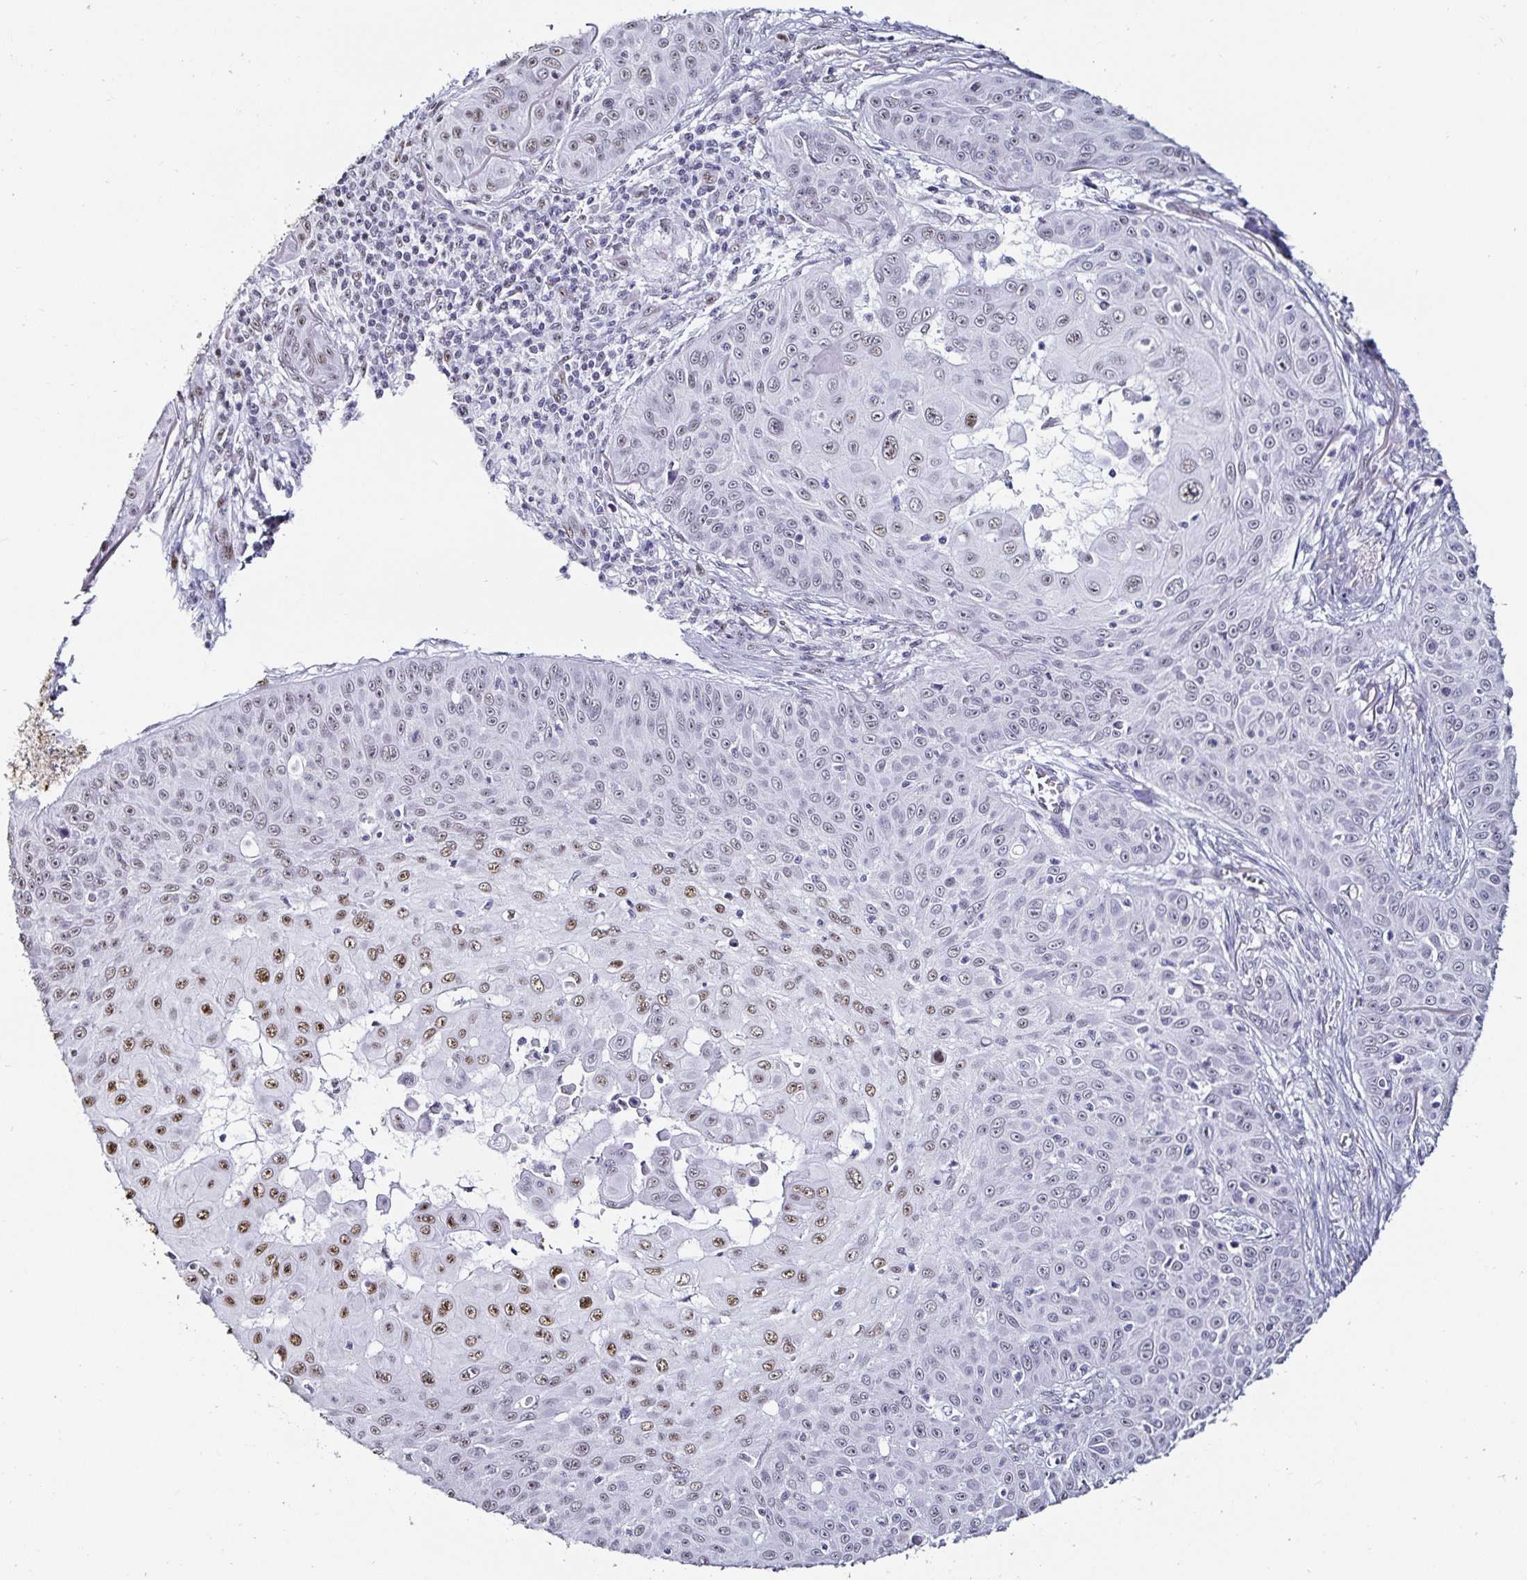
{"staining": {"intensity": "moderate", "quantity": "25%-75%", "location": "nuclear"}, "tissue": "skin cancer", "cell_type": "Tumor cells", "image_type": "cancer", "snomed": [{"axis": "morphology", "description": "Squamous cell carcinoma, NOS"}, {"axis": "topography", "description": "Skin"}], "caption": "Brown immunohistochemical staining in skin cancer (squamous cell carcinoma) displays moderate nuclear expression in about 25%-75% of tumor cells.", "gene": "DDX39B", "patient": {"sex": "male", "age": 82}}